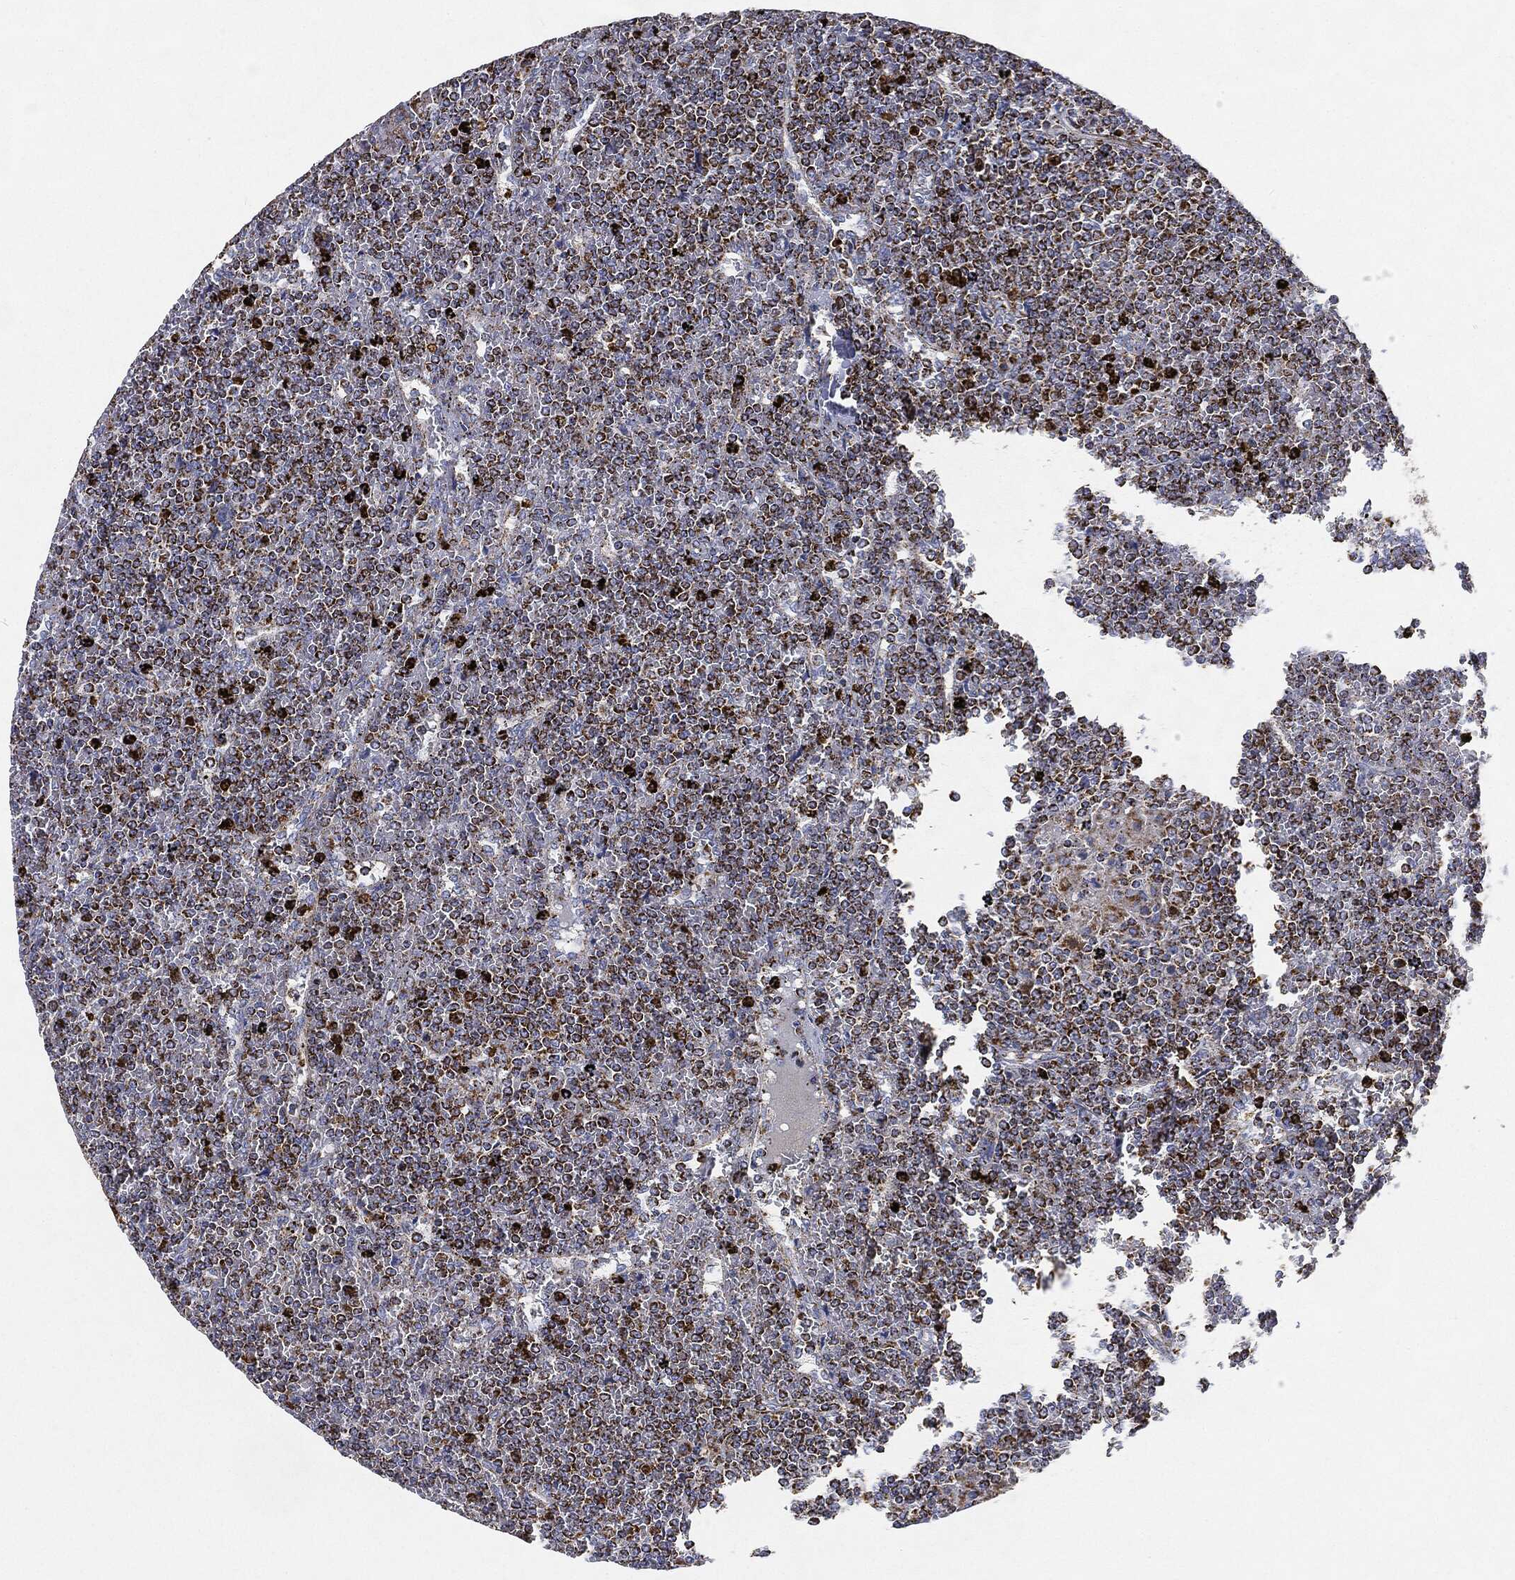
{"staining": {"intensity": "strong", "quantity": ">75%", "location": "cytoplasmic/membranous"}, "tissue": "lymphoma", "cell_type": "Tumor cells", "image_type": "cancer", "snomed": [{"axis": "morphology", "description": "Malignant lymphoma, non-Hodgkin's type, Low grade"}, {"axis": "topography", "description": "Spleen"}], "caption": "Strong cytoplasmic/membranous expression is seen in about >75% of tumor cells in malignant lymphoma, non-Hodgkin's type (low-grade). The protein is shown in brown color, while the nuclei are stained blue.", "gene": "CAPN15", "patient": {"sex": "female", "age": 19}}